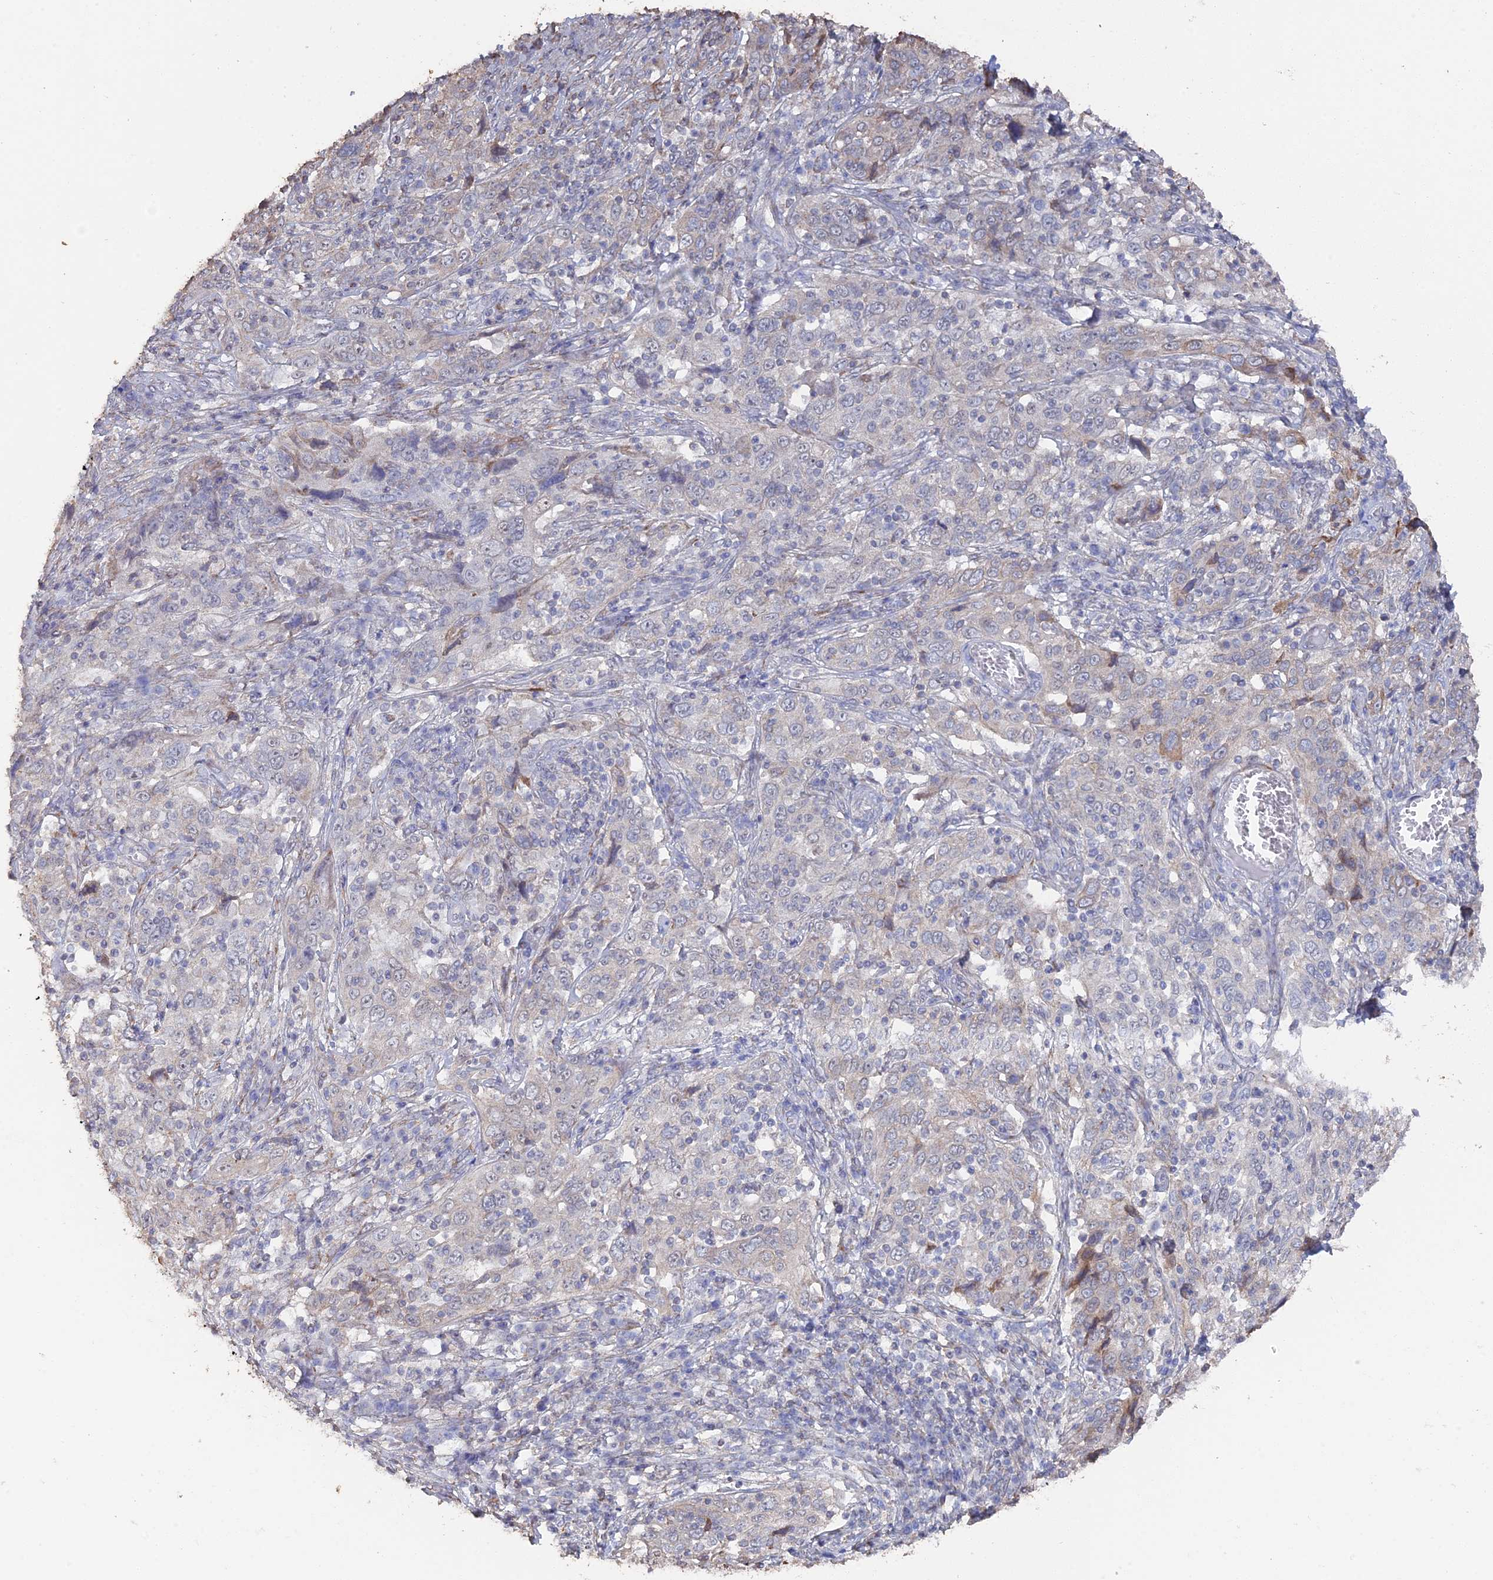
{"staining": {"intensity": "weak", "quantity": "<25%", "location": "cytoplasmic/membranous"}, "tissue": "cervical cancer", "cell_type": "Tumor cells", "image_type": "cancer", "snomed": [{"axis": "morphology", "description": "Squamous cell carcinoma, NOS"}, {"axis": "topography", "description": "Cervix"}], "caption": "Immunohistochemical staining of human cervical cancer (squamous cell carcinoma) exhibits no significant staining in tumor cells.", "gene": "SEMG2", "patient": {"sex": "female", "age": 46}}